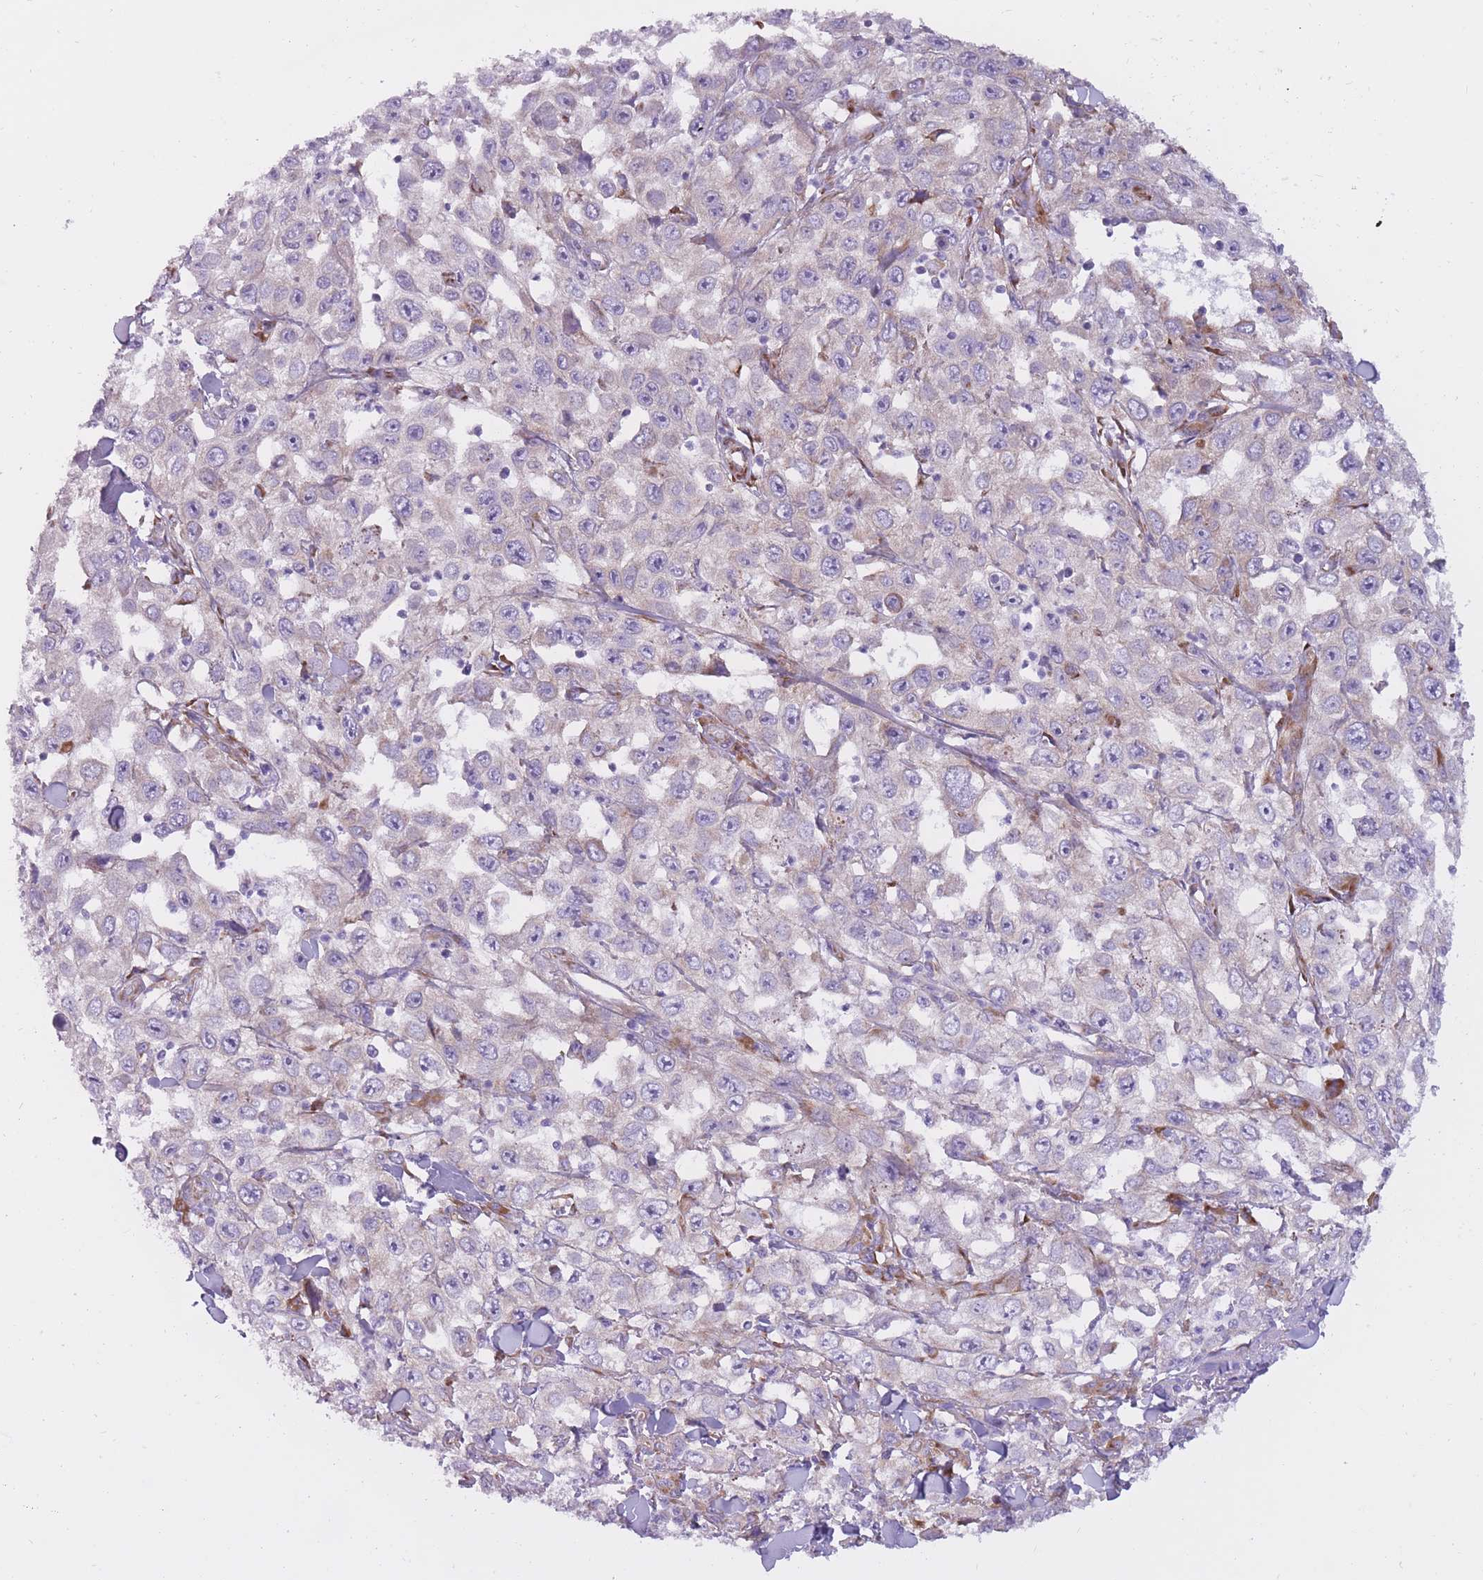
{"staining": {"intensity": "weak", "quantity": "25%-75%", "location": "cytoplasmic/membranous"}, "tissue": "skin cancer", "cell_type": "Tumor cells", "image_type": "cancer", "snomed": [{"axis": "morphology", "description": "Squamous cell carcinoma, NOS"}, {"axis": "topography", "description": "Skin"}], "caption": "Skin squamous cell carcinoma stained with a brown dye reveals weak cytoplasmic/membranous positive expression in approximately 25%-75% of tumor cells.", "gene": "RPL18", "patient": {"sex": "male", "age": 82}}